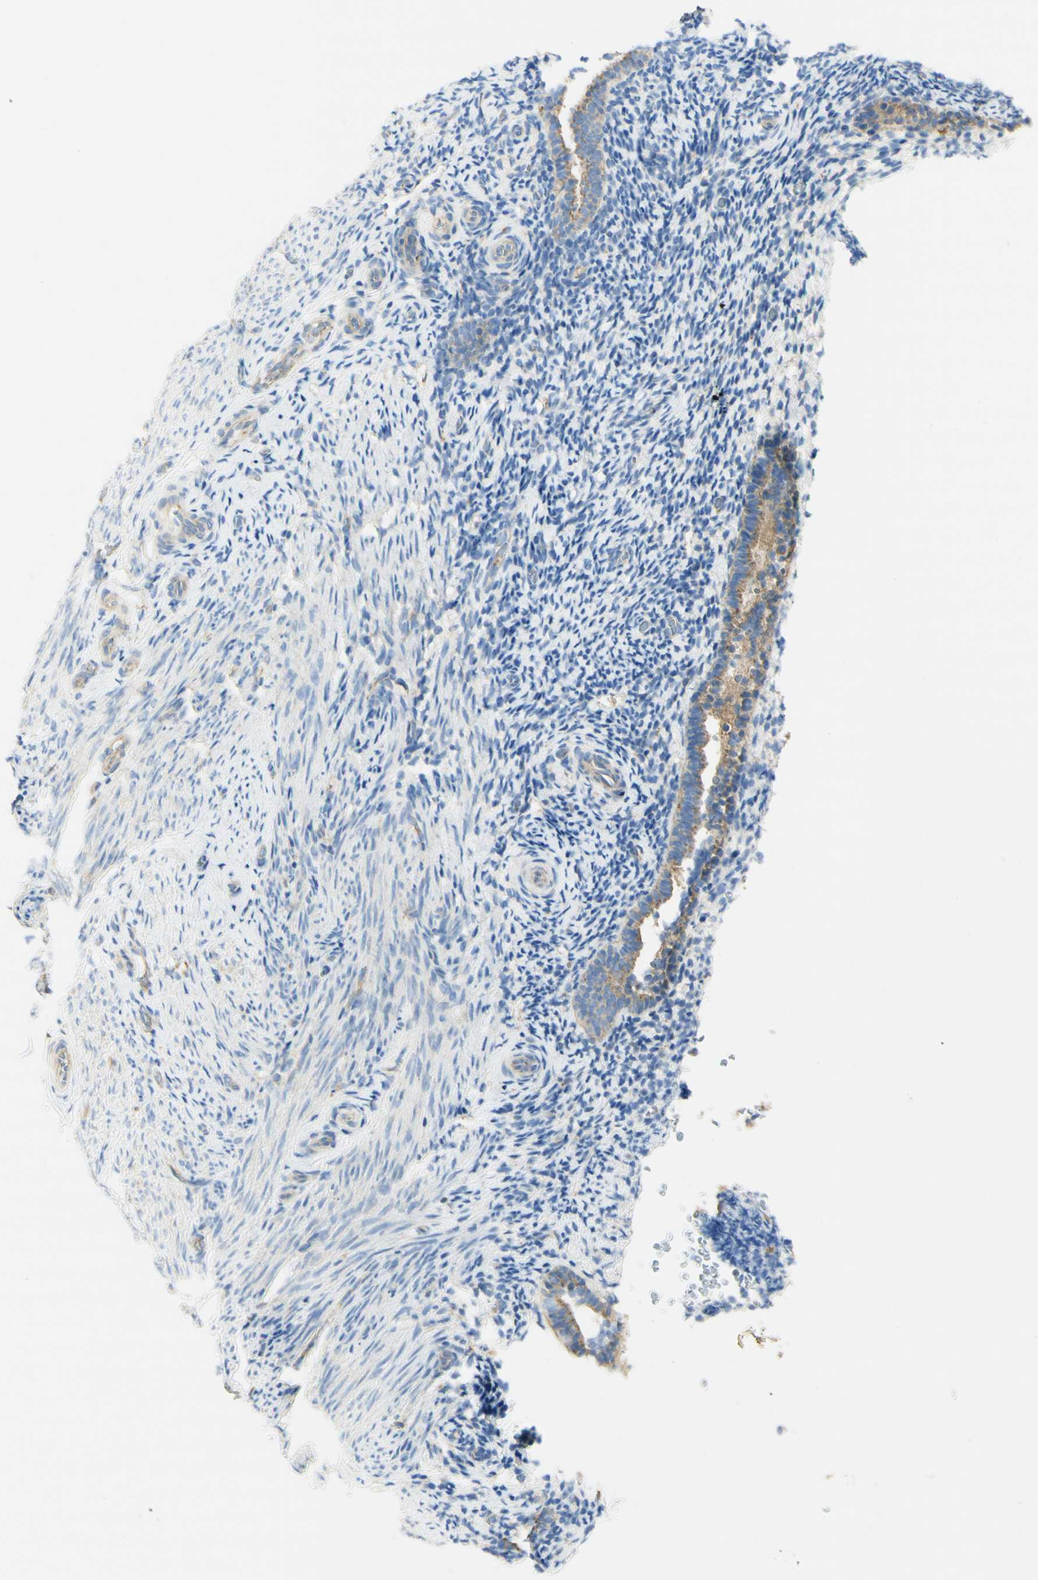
{"staining": {"intensity": "weak", "quantity": ">75%", "location": "cytoplasmic/membranous"}, "tissue": "endometrium", "cell_type": "Cells in endometrial stroma", "image_type": "normal", "snomed": [{"axis": "morphology", "description": "Normal tissue, NOS"}, {"axis": "topography", "description": "Endometrium"}], "caption": "Endometrium stained for a protein demonstrates weak cytoplasmic/membranous positivity in cells in endometrial stroma.", "gene": "CLTC", "patient": {"sex": "female", "age": 51}}